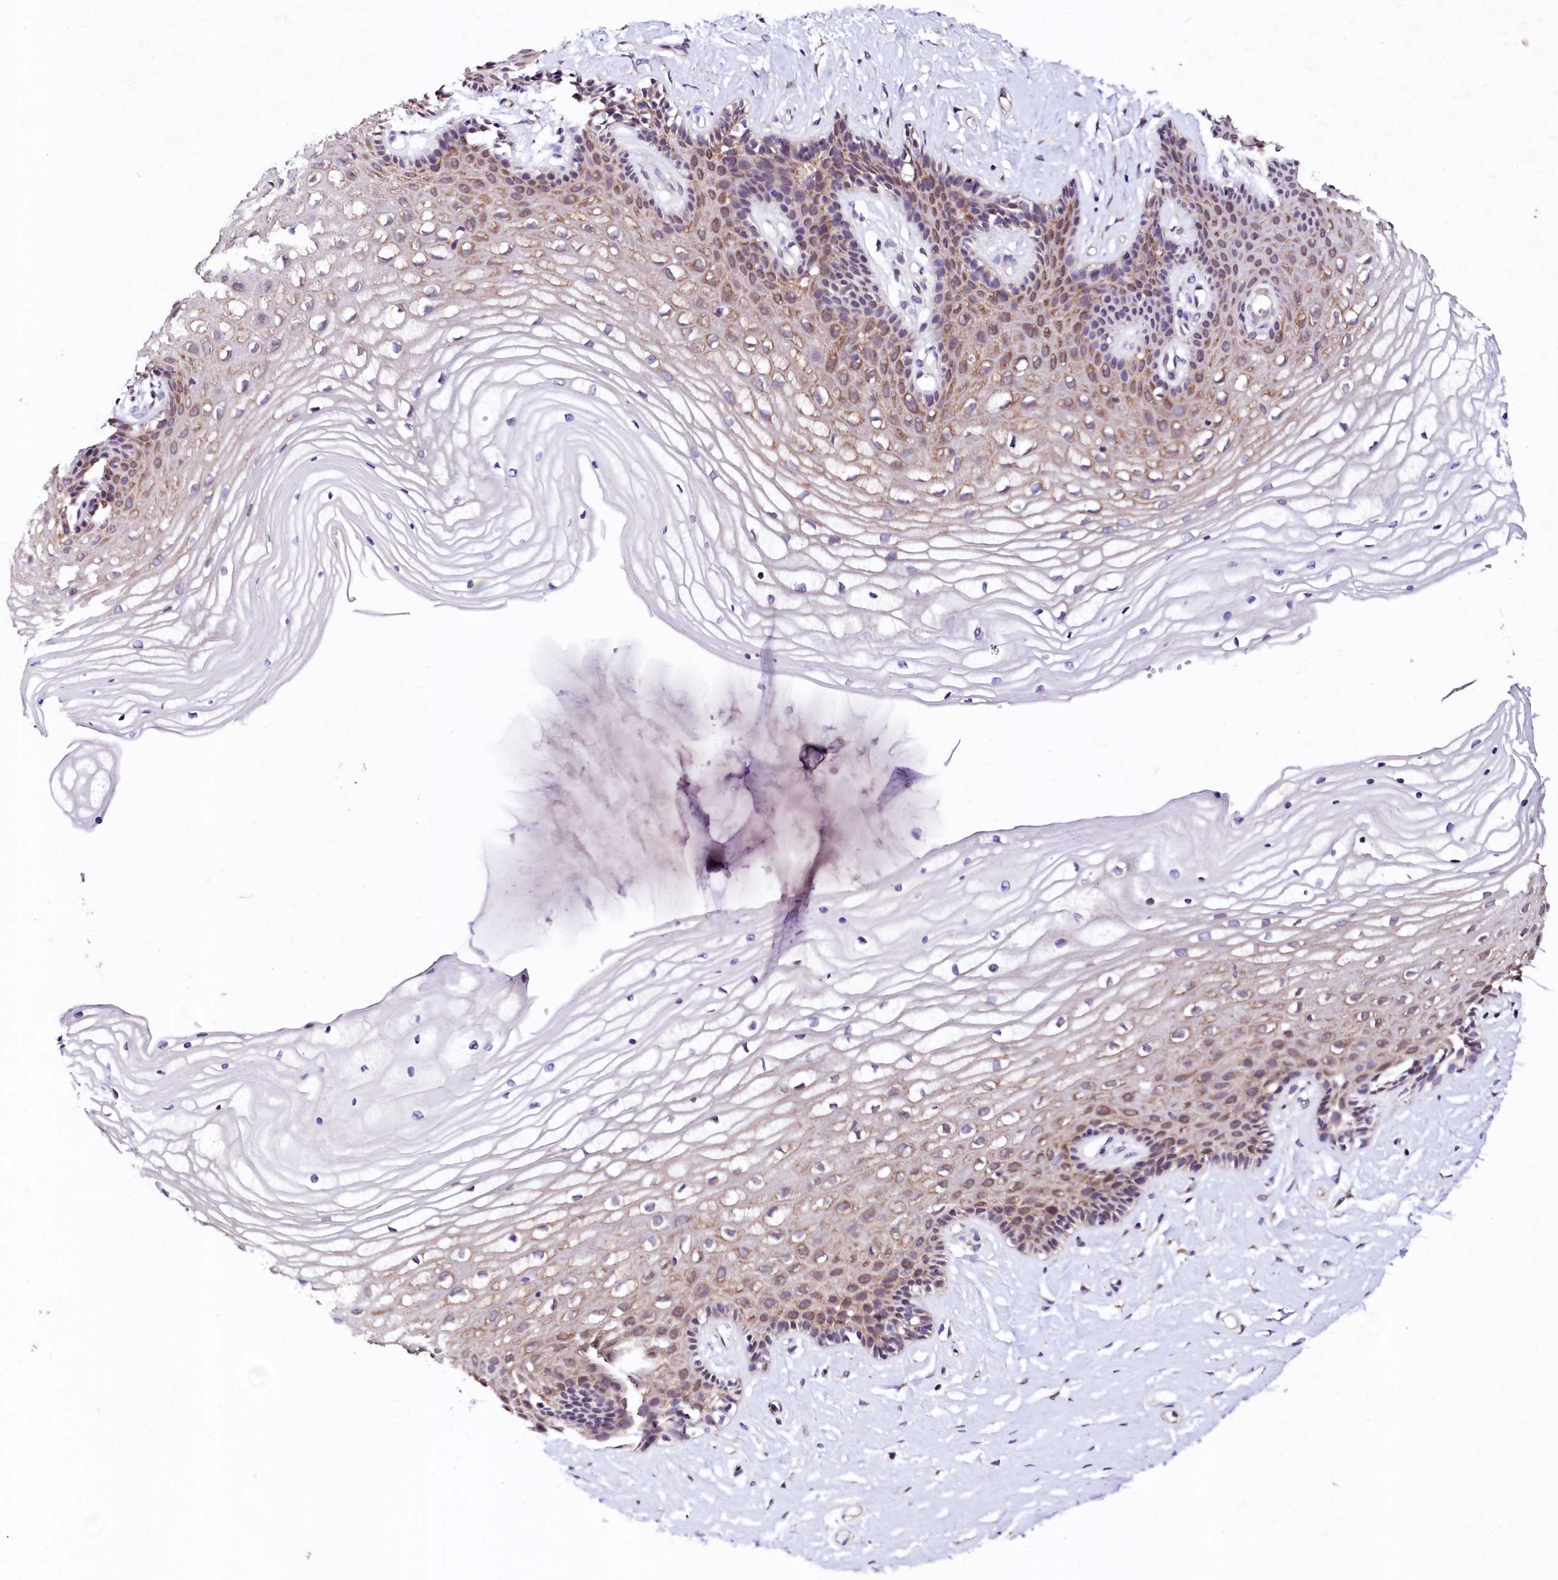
{"staining": {"intensity": "moderate", "quantity": ">75%", "location": "cytoplasmic/membranous"}, "tissue": "vagina", "cell_type": "Squamous epithelial cells", "image_type": "normal", "snomed": [{"axis": "morphology", "description": "Normal tissue, NOS"}, {"axis": "topography", "description": "Vagina"}, {"axis": "topography", "description": "Cervix"}], "caption": "Approximately >75% of squamous epithelial cells in benign human vagina exhibit moderate cytoplasmic/membranous protein staining as visualized by brown immunohistochemical staining.", "gene": "GPR176", "patient": {"sex": "female", "age": 40}}